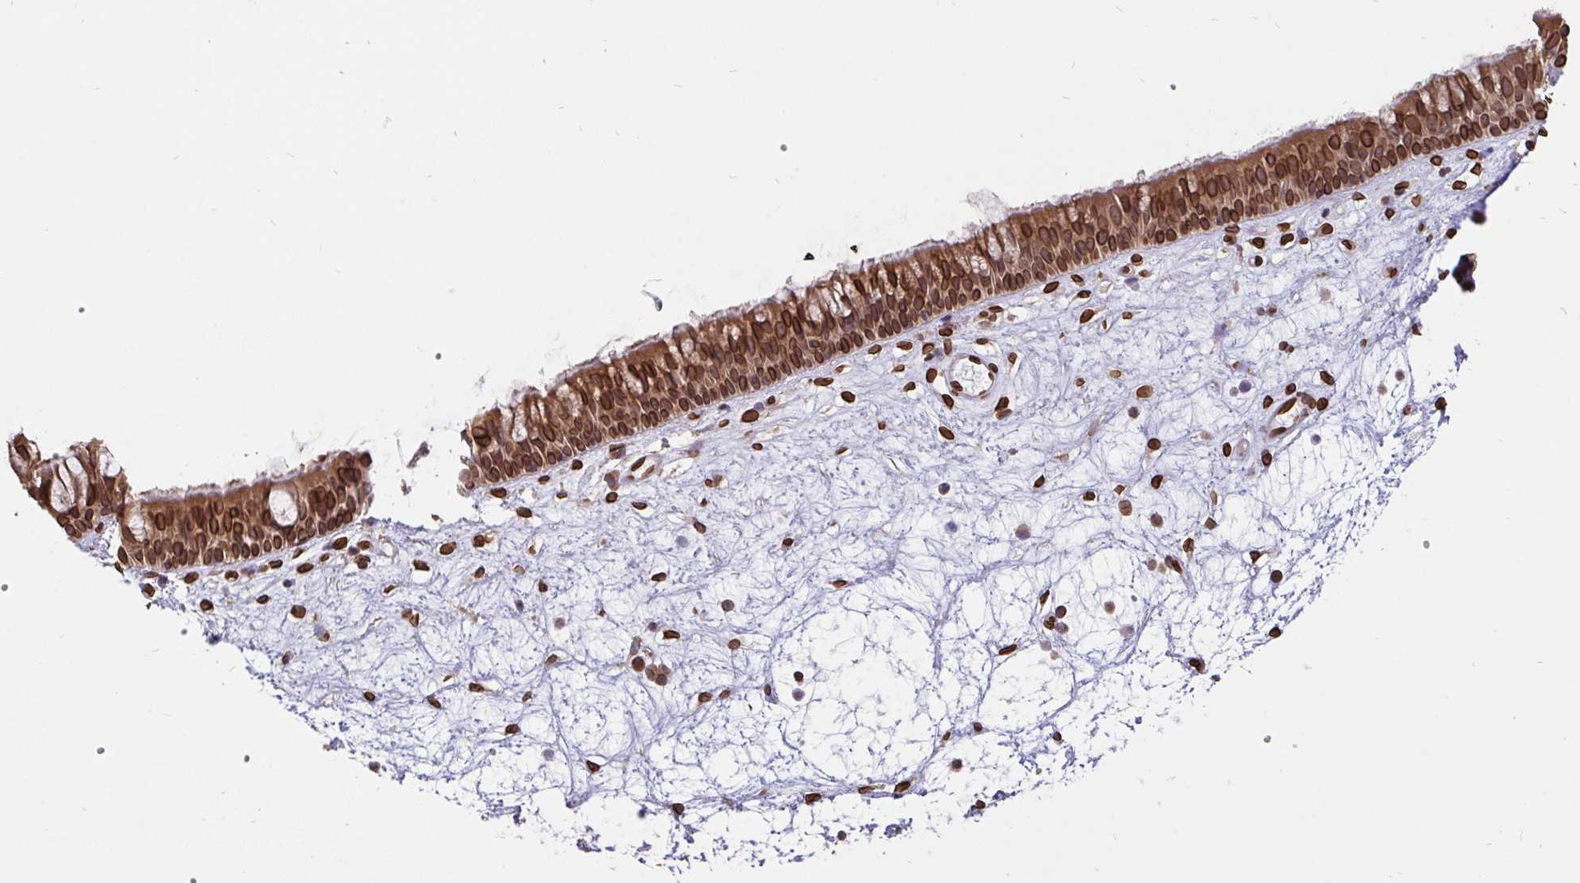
{"staining": {"intensity": "moderate", "quantity": ">75%", "location": "cytoplasmic/membranous,nuclear"}, "tissue": "nasopharynx", "cell_type": "Respiratory epithelial cells", "image_type": "normal", "snomed": [{"axis": "morphology", "description": "Normal tissue, NOS"}, {"axis": "topography", "description": "Nasopharynx"}], "caption": "About >75% of respiratory epithelial cells in normal nasopharynx display moderate cytoplasmic/membranous,nuclear protein positivity as visualized by brown immunohistochemical staining.", "gene": "EMD", "patient": {"sex": "male", "age": 69}}